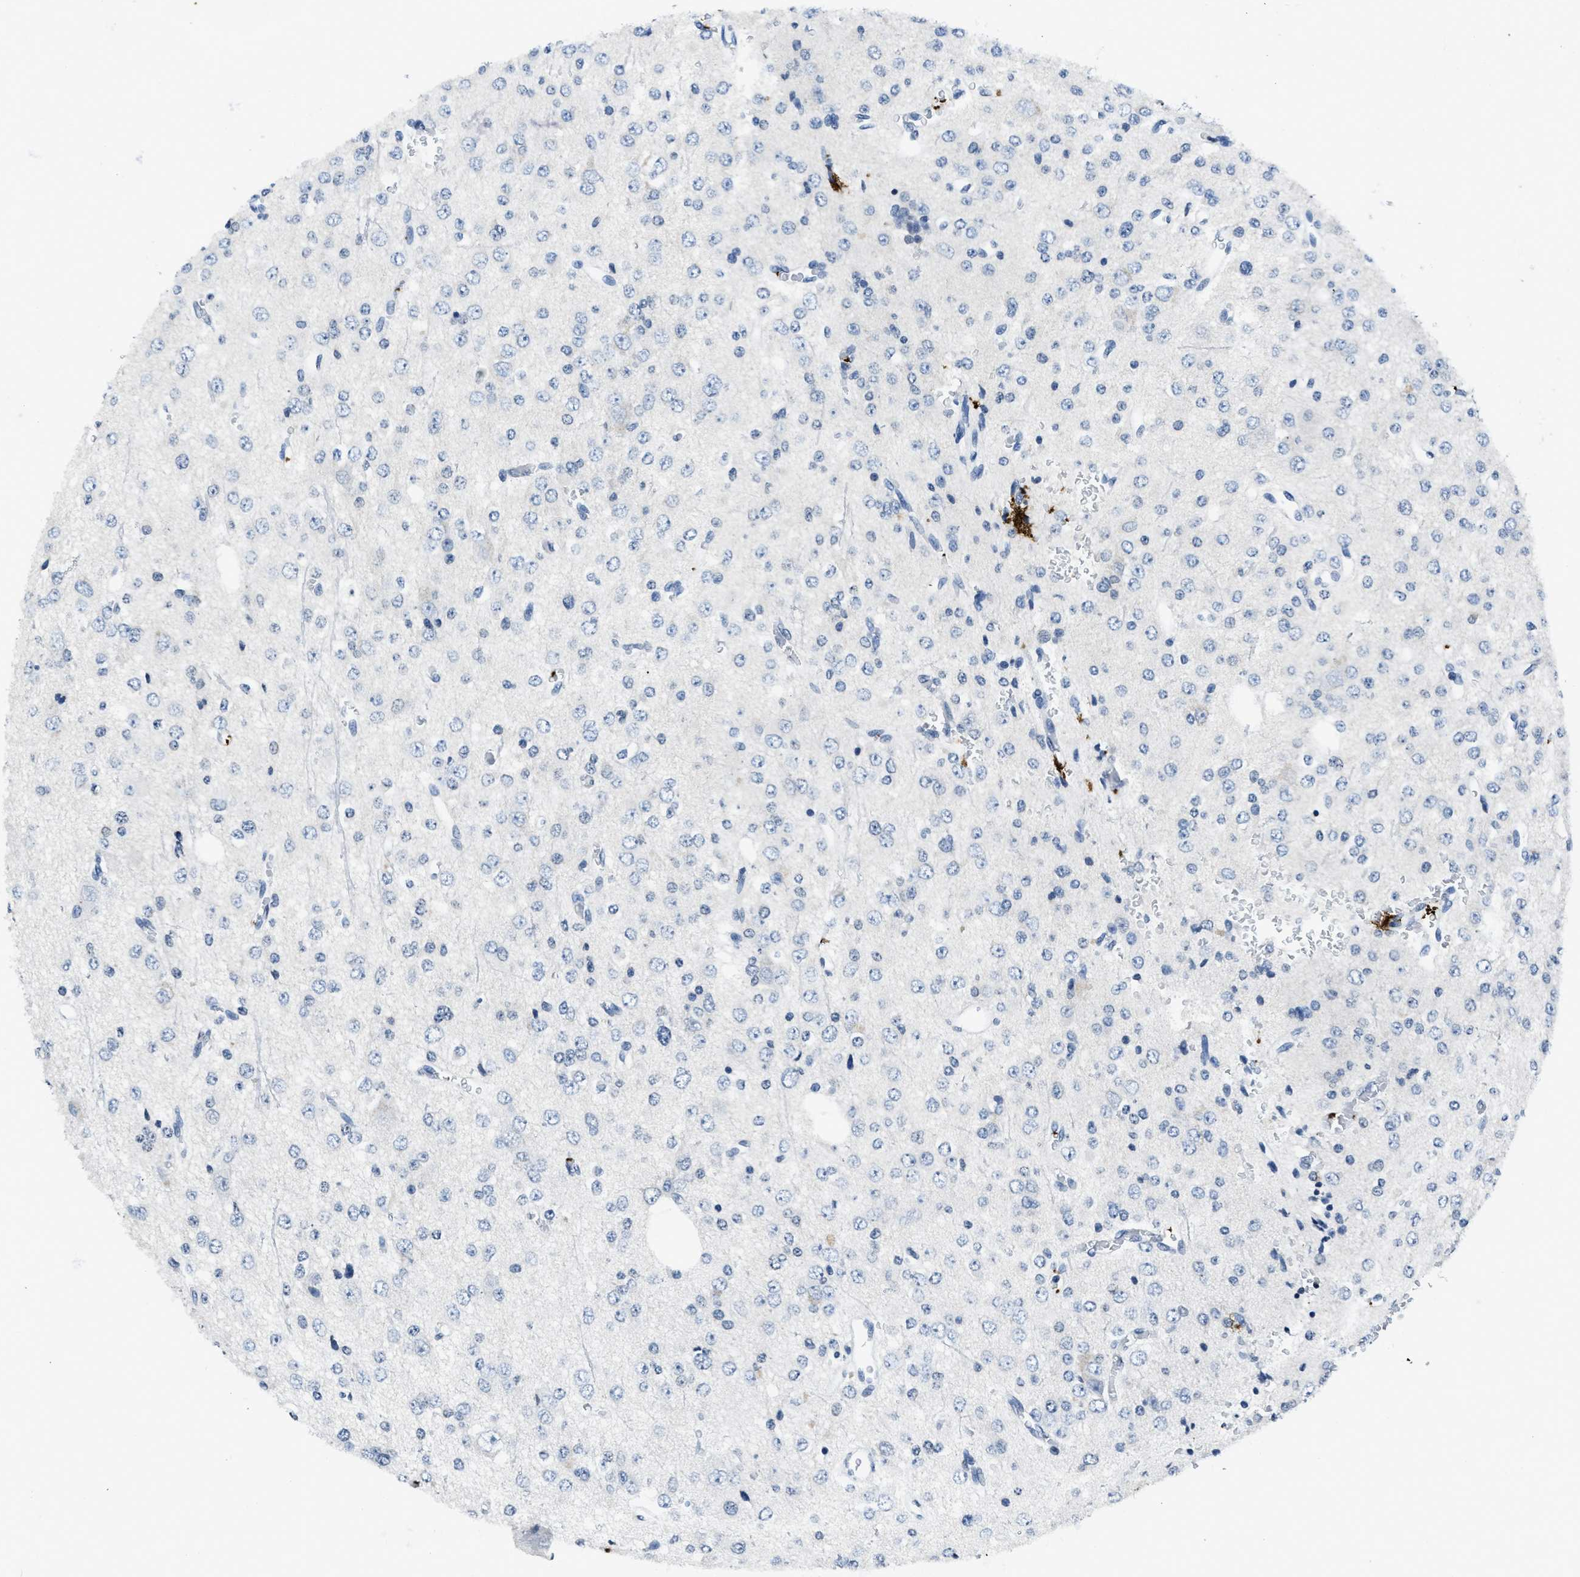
{"staining": {"intensity": "negative", "quantity": "none", "location": "none"}, "tissue": "glioma", "cell_type": "Tumor cells", "image_type": "cancer", "snomed": [{"axis": "morphology", "description": "Glioma, malignant, Low grade"}, {"axis": "topography", "description": "Brain"}], "caption": "Histopathology image shows no protein expression in tumor cells of glioma tissue.", "gene": "ITGA2B", "patient": {"sex": "male", "age": 38}}